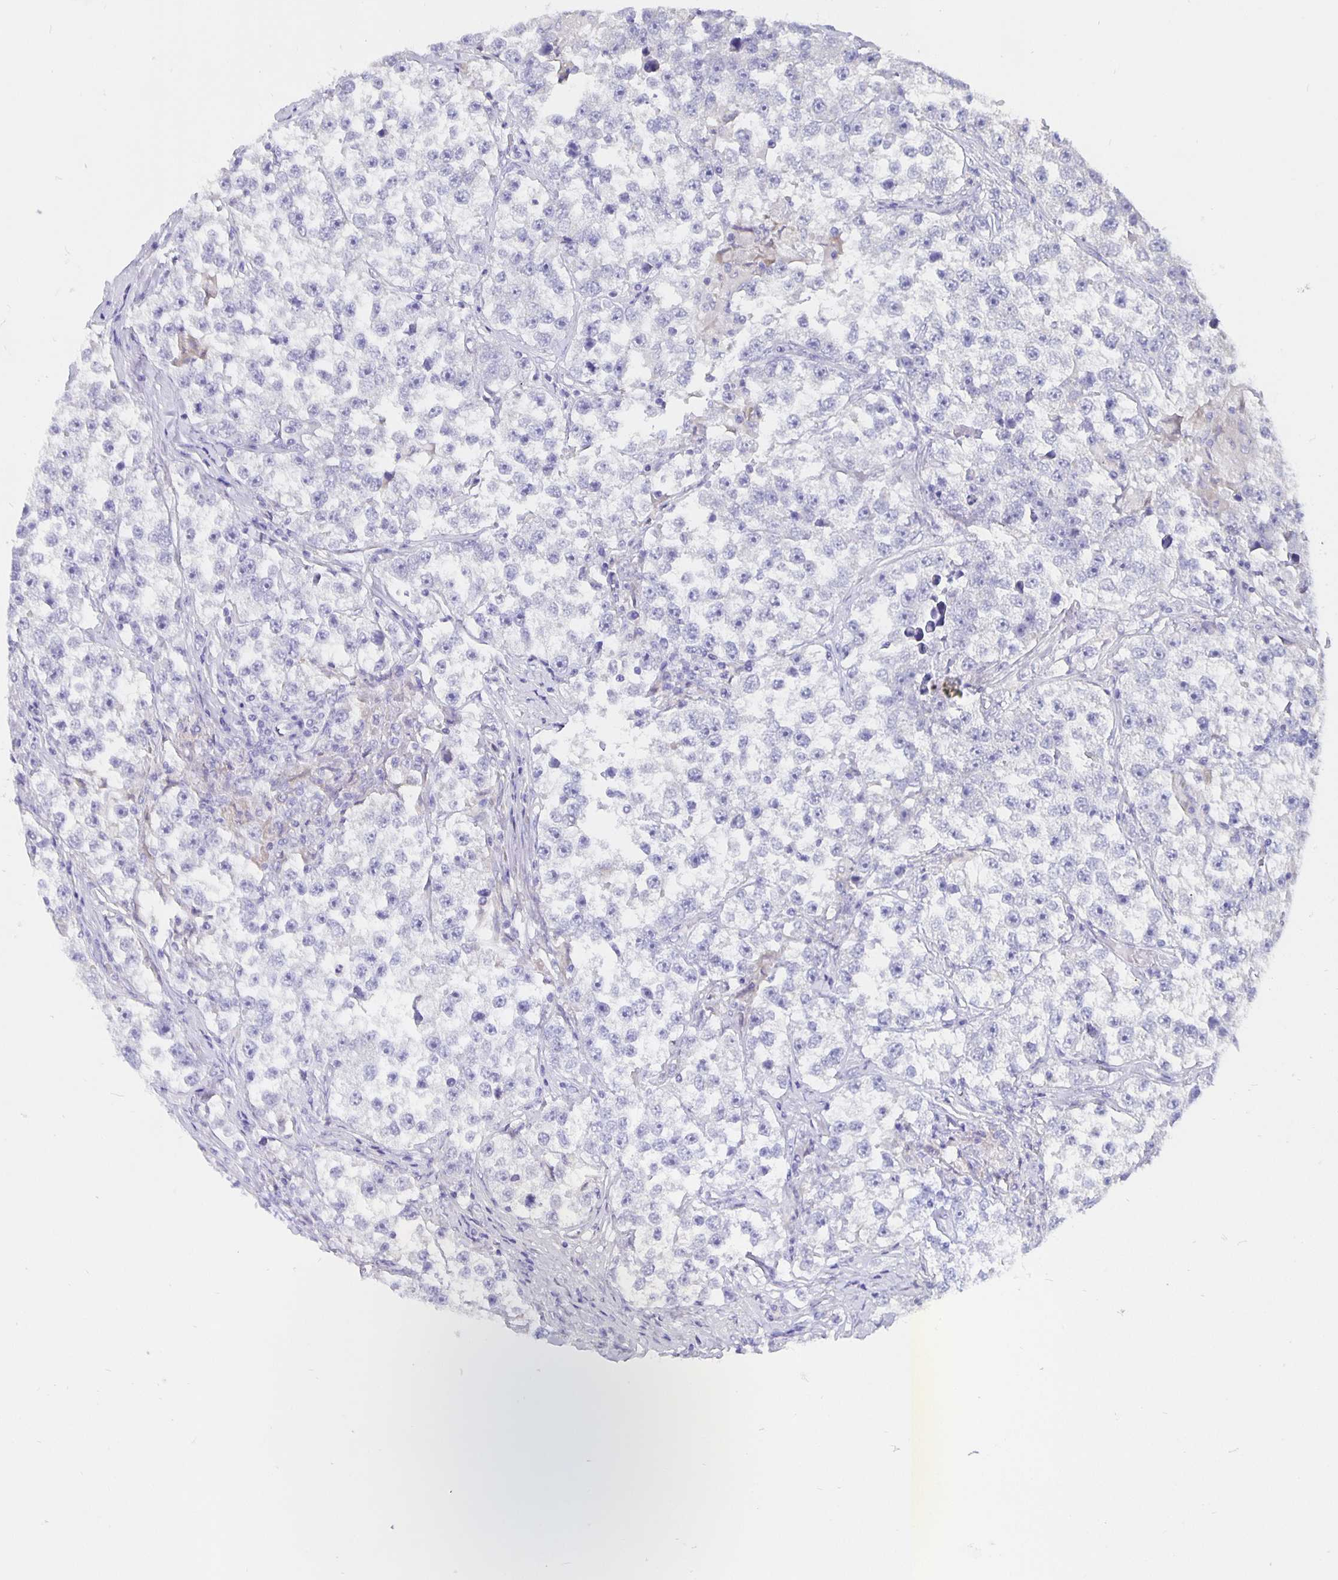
{"staining": {"intensity": "negative", "quantity": "none", "location": "none"}, "tissue": "testis cancer", "cell_type": "Tumor cells", "image_type": "cancer", "snomed": [{"axis": "morphology", "description": "Seminoma, NOS"}, {"axis": "topography", "description": "Testis"}], "caption": "The micrograph shows no staining of tumor cells in testis seminoma.", "gene": "CFAP74", "patient": {"sex": "male", "age": 46}}